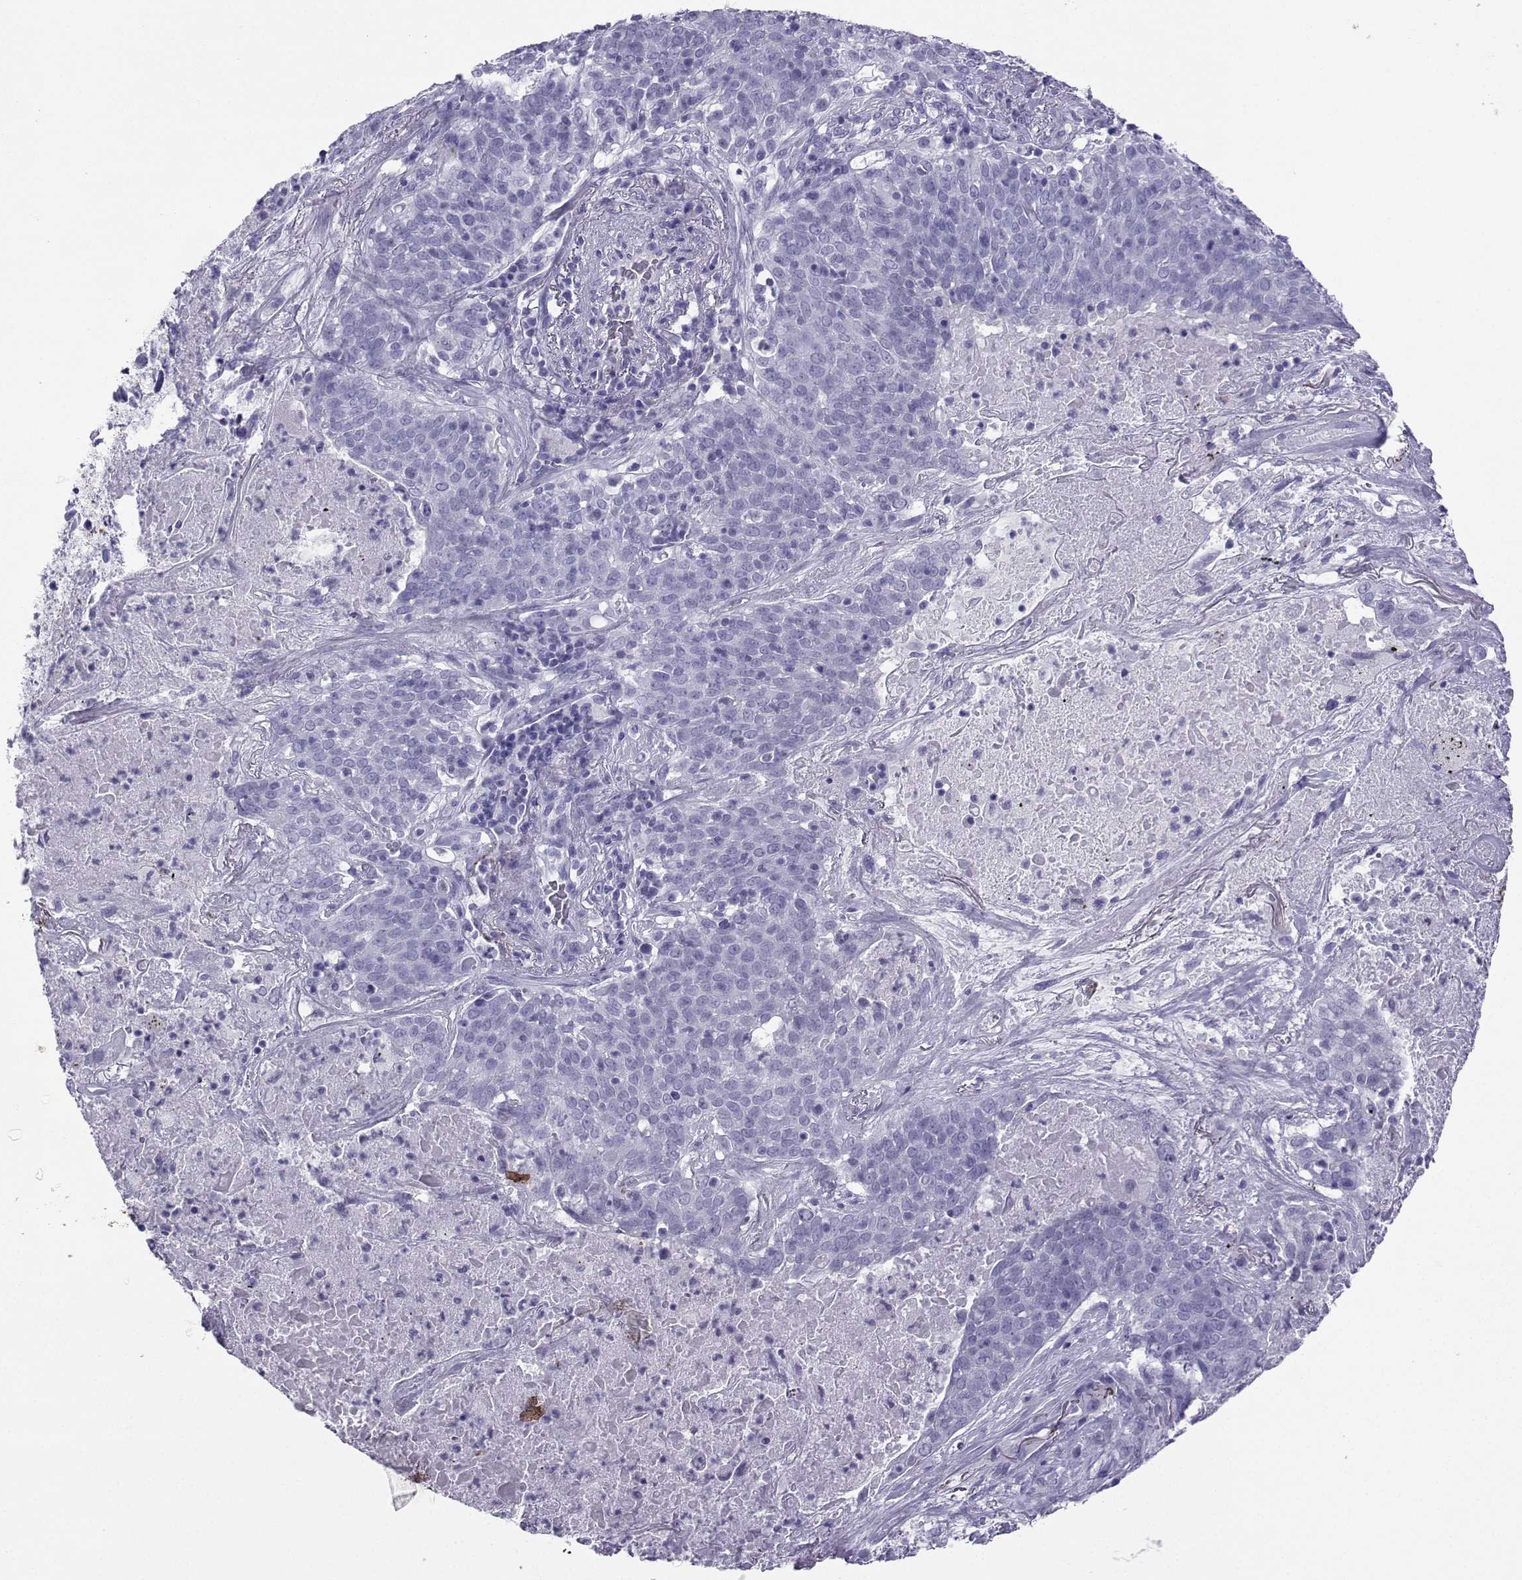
{"staining": {"intensity": "negative", "quantity": "none", "location": "none"}, "tissue": "lung cancer", "cell_type": "Tumor cells", "image_type": "cancer", "snomed": [{"axis": "morphology", "description": "Squamous cell carcinoma, NOS"}, {"axis": "topography", "description": "Lung"}], "caption": "Histopathology image shows no significant protein positivity in tumor cells of lung cancer (squamous cell carcinoma).", "gene": "LORICRIN", "patient": {"sex": "male", "age": 82}}